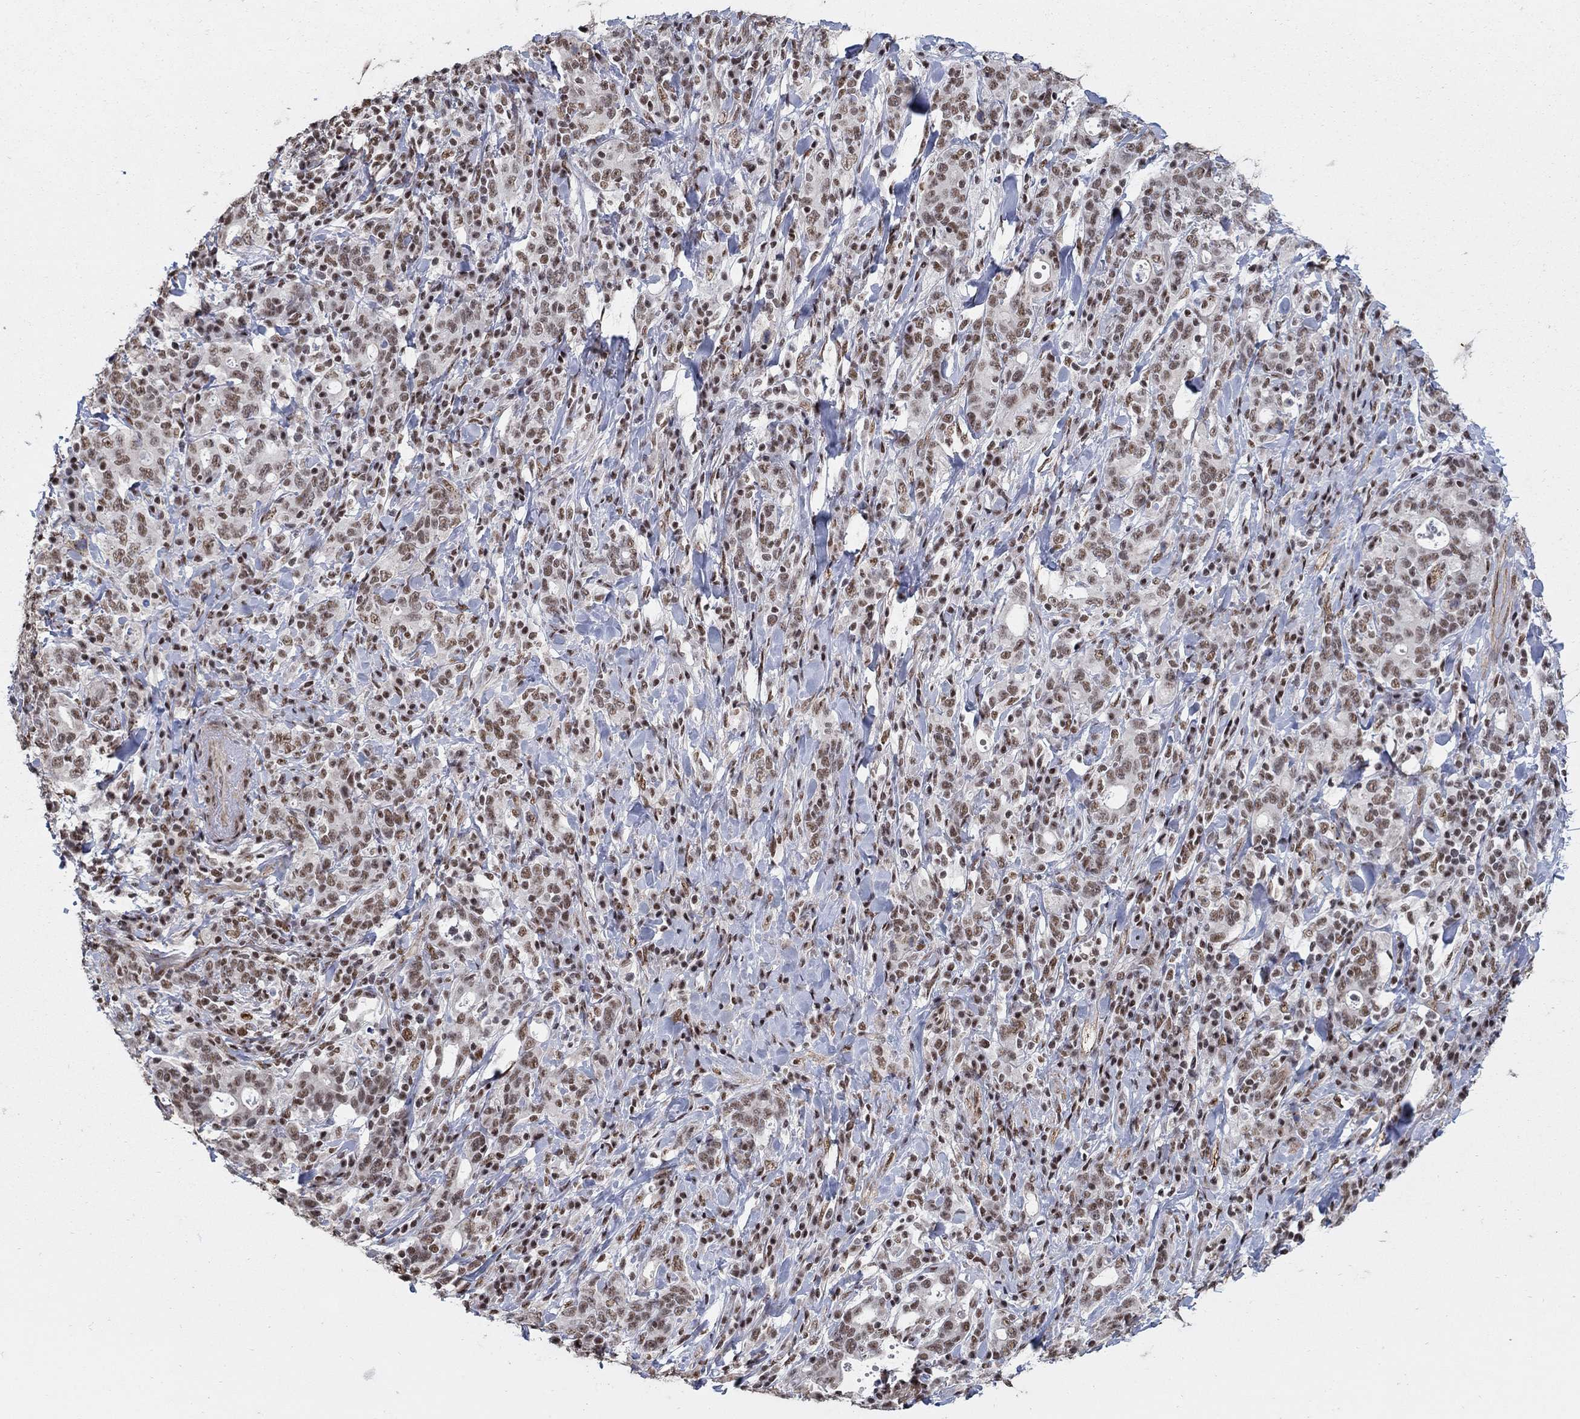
{"staining": {"intensity": "moderate", "quantity": ">75%", "location": "nuclear"}, "tissue": "stomach cancer", "cell_type": "Tumor cells", "image_type": "cancer", "snomed": [{"axis": "morphology", "description": "Adenocarcinoma, NOS"}, {"axis": "topography", "description": "Stomach"}], "caption": "This is a photomicrograph of IHC staining of stomach adenocarcinoma, which shows moderate positivity in the nuclear of tumor cells.", "gene": "PNISR", "patient": {"sex": "male", "age": 79}}